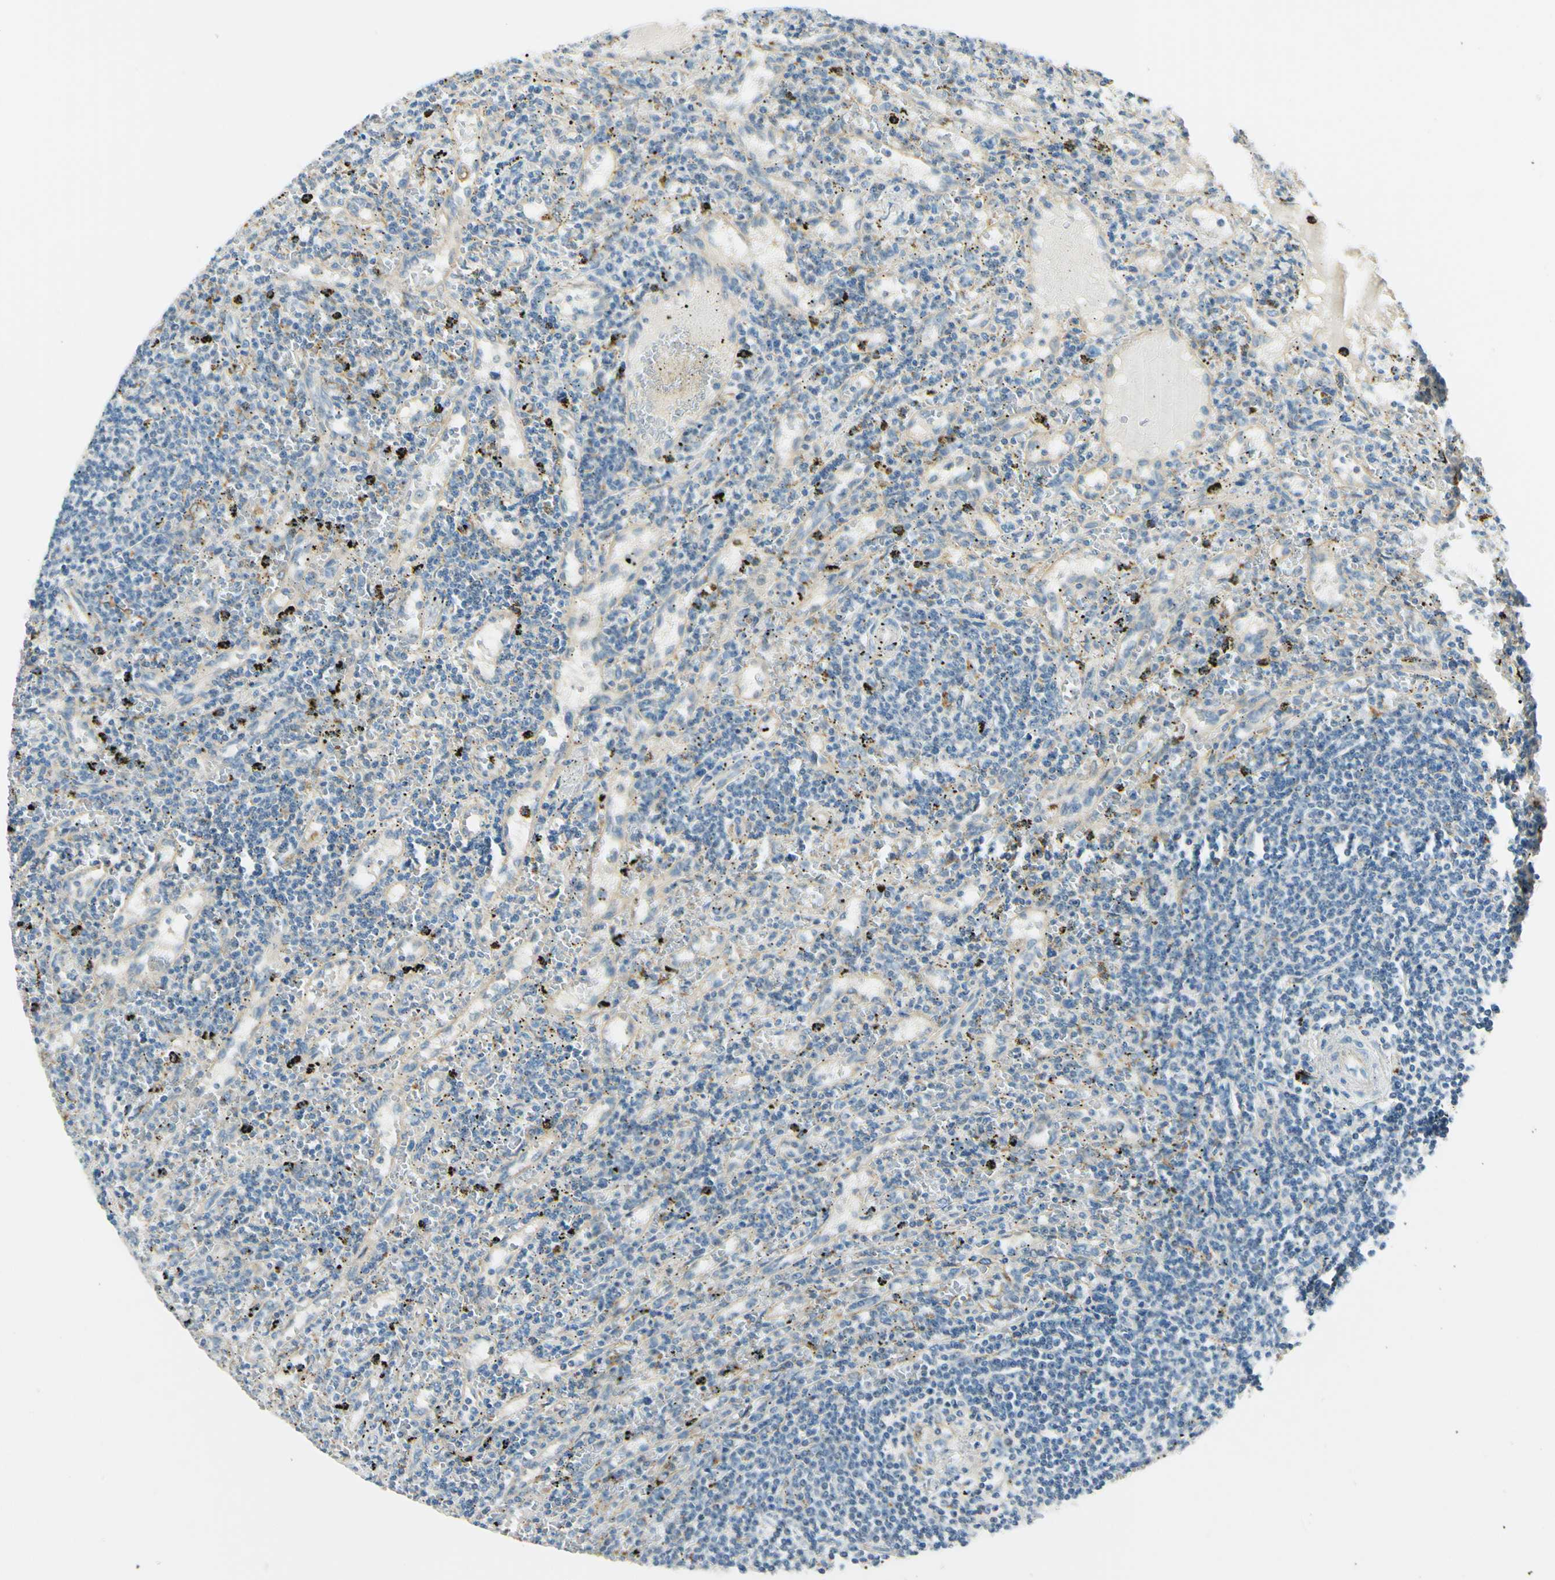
{"staining": {"intensity": "negative", "quantity": "none", "location": "none"}, "tissue": "lymphoma", "cell_type": "Tumor cells", "image_type": "cancer", "snomed": [{"axis": "morphology", "description": "Malignant lymphoma, non-Hodgkin's type, Low grade"}, {"axis": "topography", "description": "Spleen"}], "caption": "Tumor cells are negative for brown protein staining in lymphoma.", "gene": "LAMA3", "patient": {"sex": "male", "age": 76}}